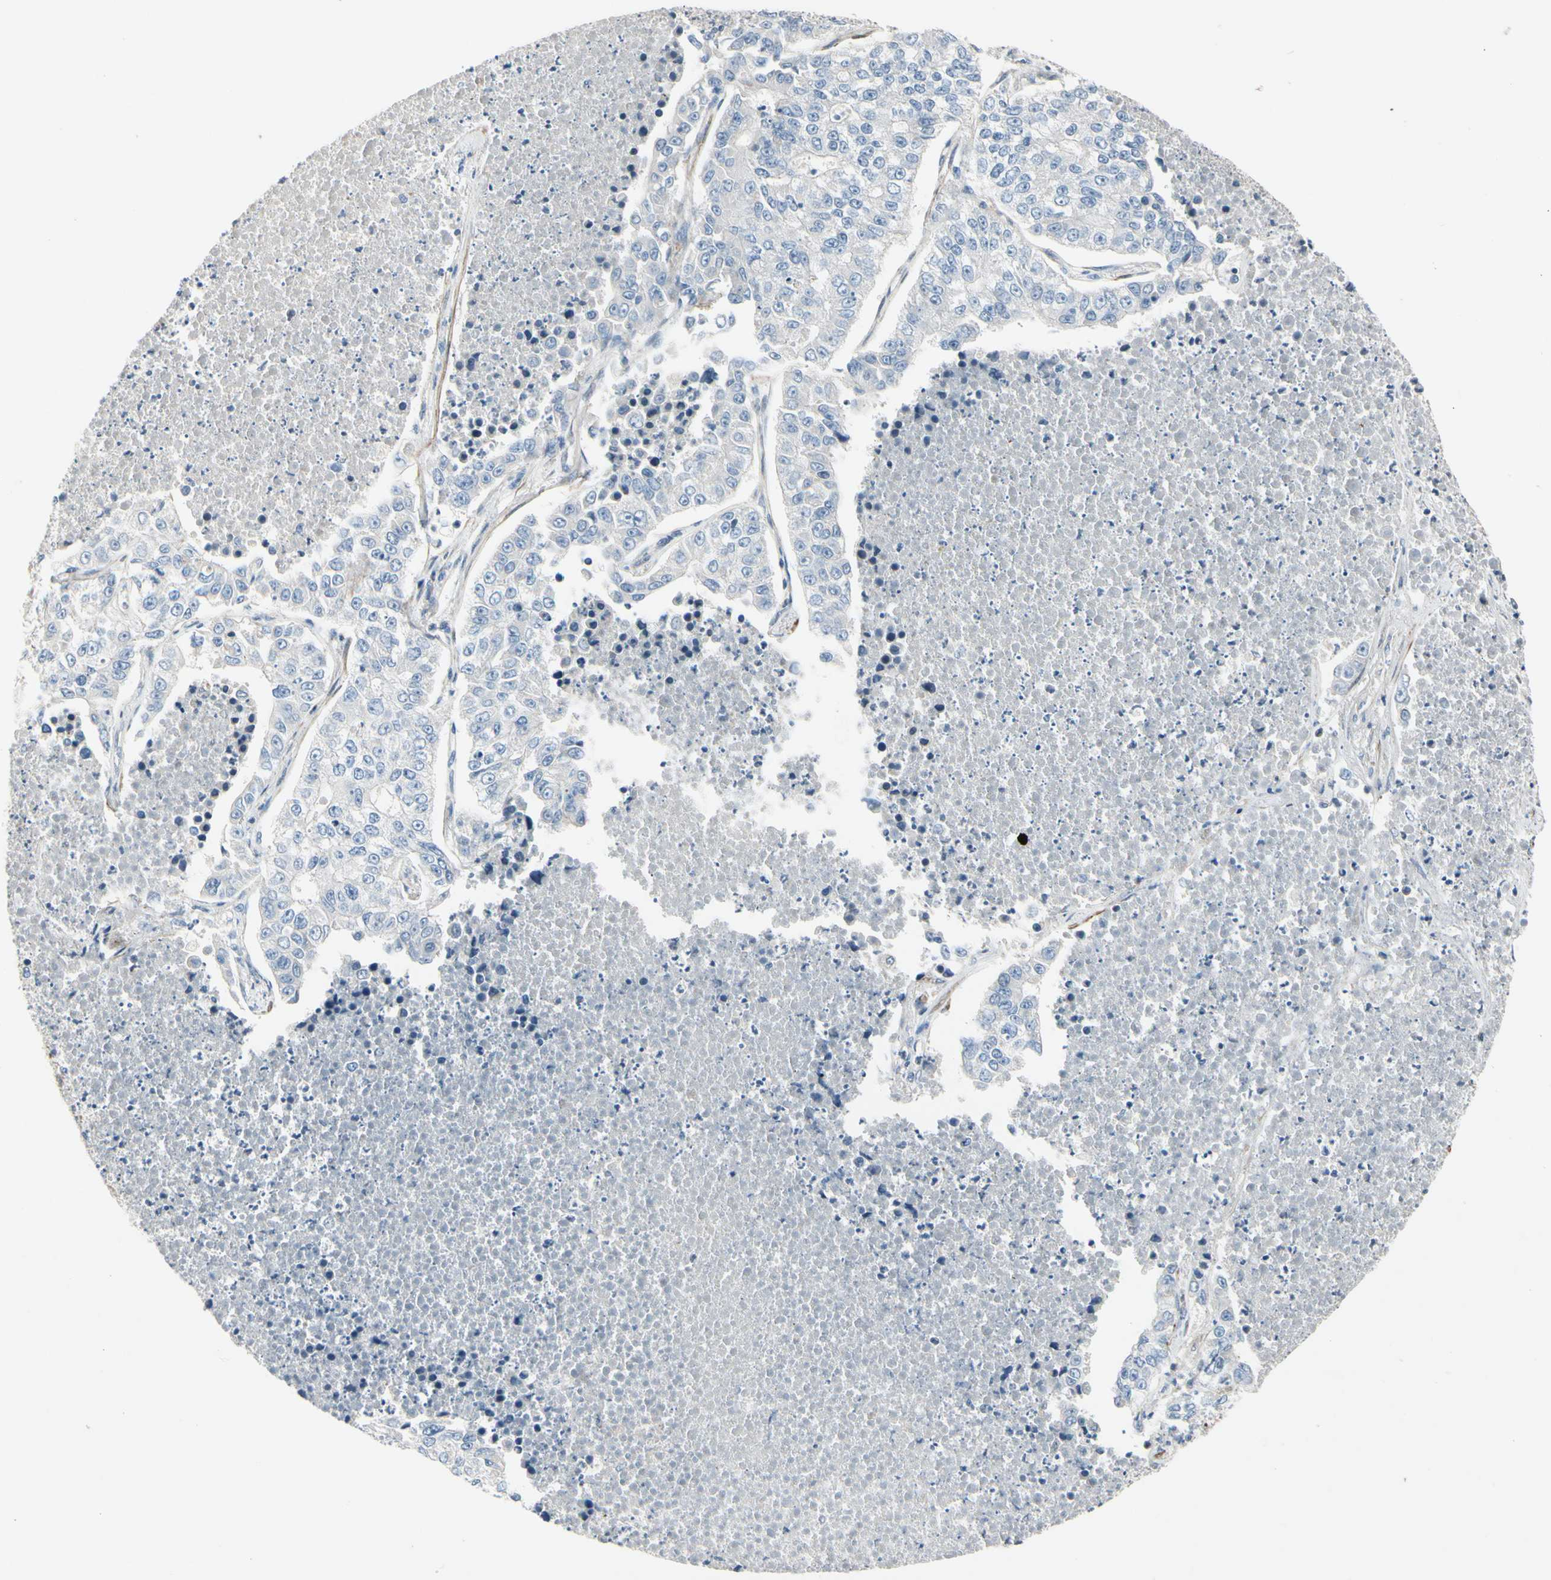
{"staining": {"intensity": "negative", "quantity": "none", "location": "none"}, "tissue": "lung cancer", "cell_type": "Tumor cells", "image_type": "cancer", "snomed": [{"axis": "morphology", "description": "Adenocarcinoma, NOS"}, {"axis": "topography", "description": "Lung"}], "caption": "IHC of lung adenocarcinoma displays no positivity in tumor cells. (DAB (3,3'-diaminobenzidine) immunohistochemistry, high magnification).", "gene": "TPM1", "patient": {"sex": "male", "age": 49}}